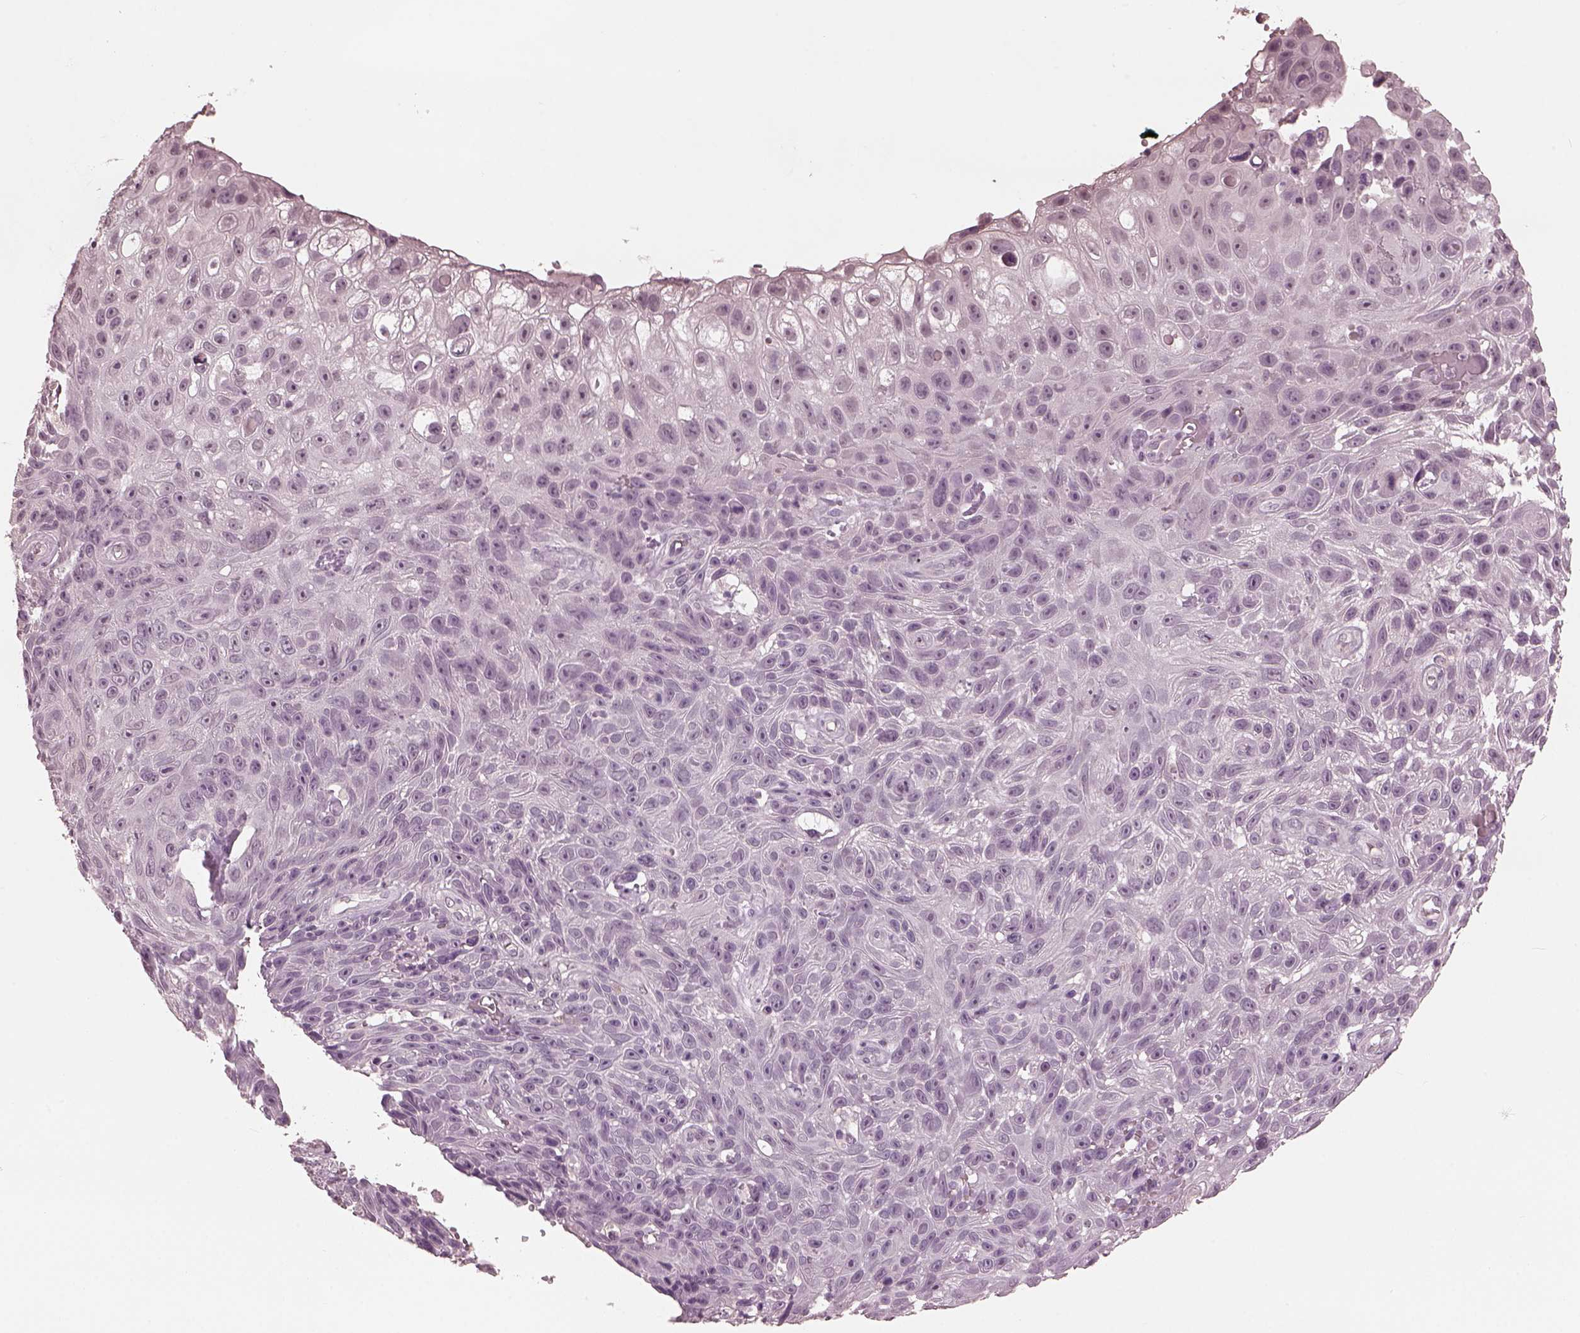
{"staining": {"intensity": "negative", "quantity": "none", "location": "none"}, "tissue": "skin cancer", "cell_type": "Tumor cells", "image_type": "cancer", "snomed": [{"axis": "morphology", "description": "Squamous cell carcinoma, NOS"}, {"axis": "topography", "description": "Skin"}], "caption": "Immunohistochemical staining of skin cancer reveals no significant positivity in tumor cells. (Stains: DAB (3,3'-diaminobenzidine) immunohistochemistry (IHC) with hematoxylin counter stain, Microscopy: brightfield microscopy at high magnification).", "gene": "OPTC", "patient": {"sex": "male", "age": 82}}